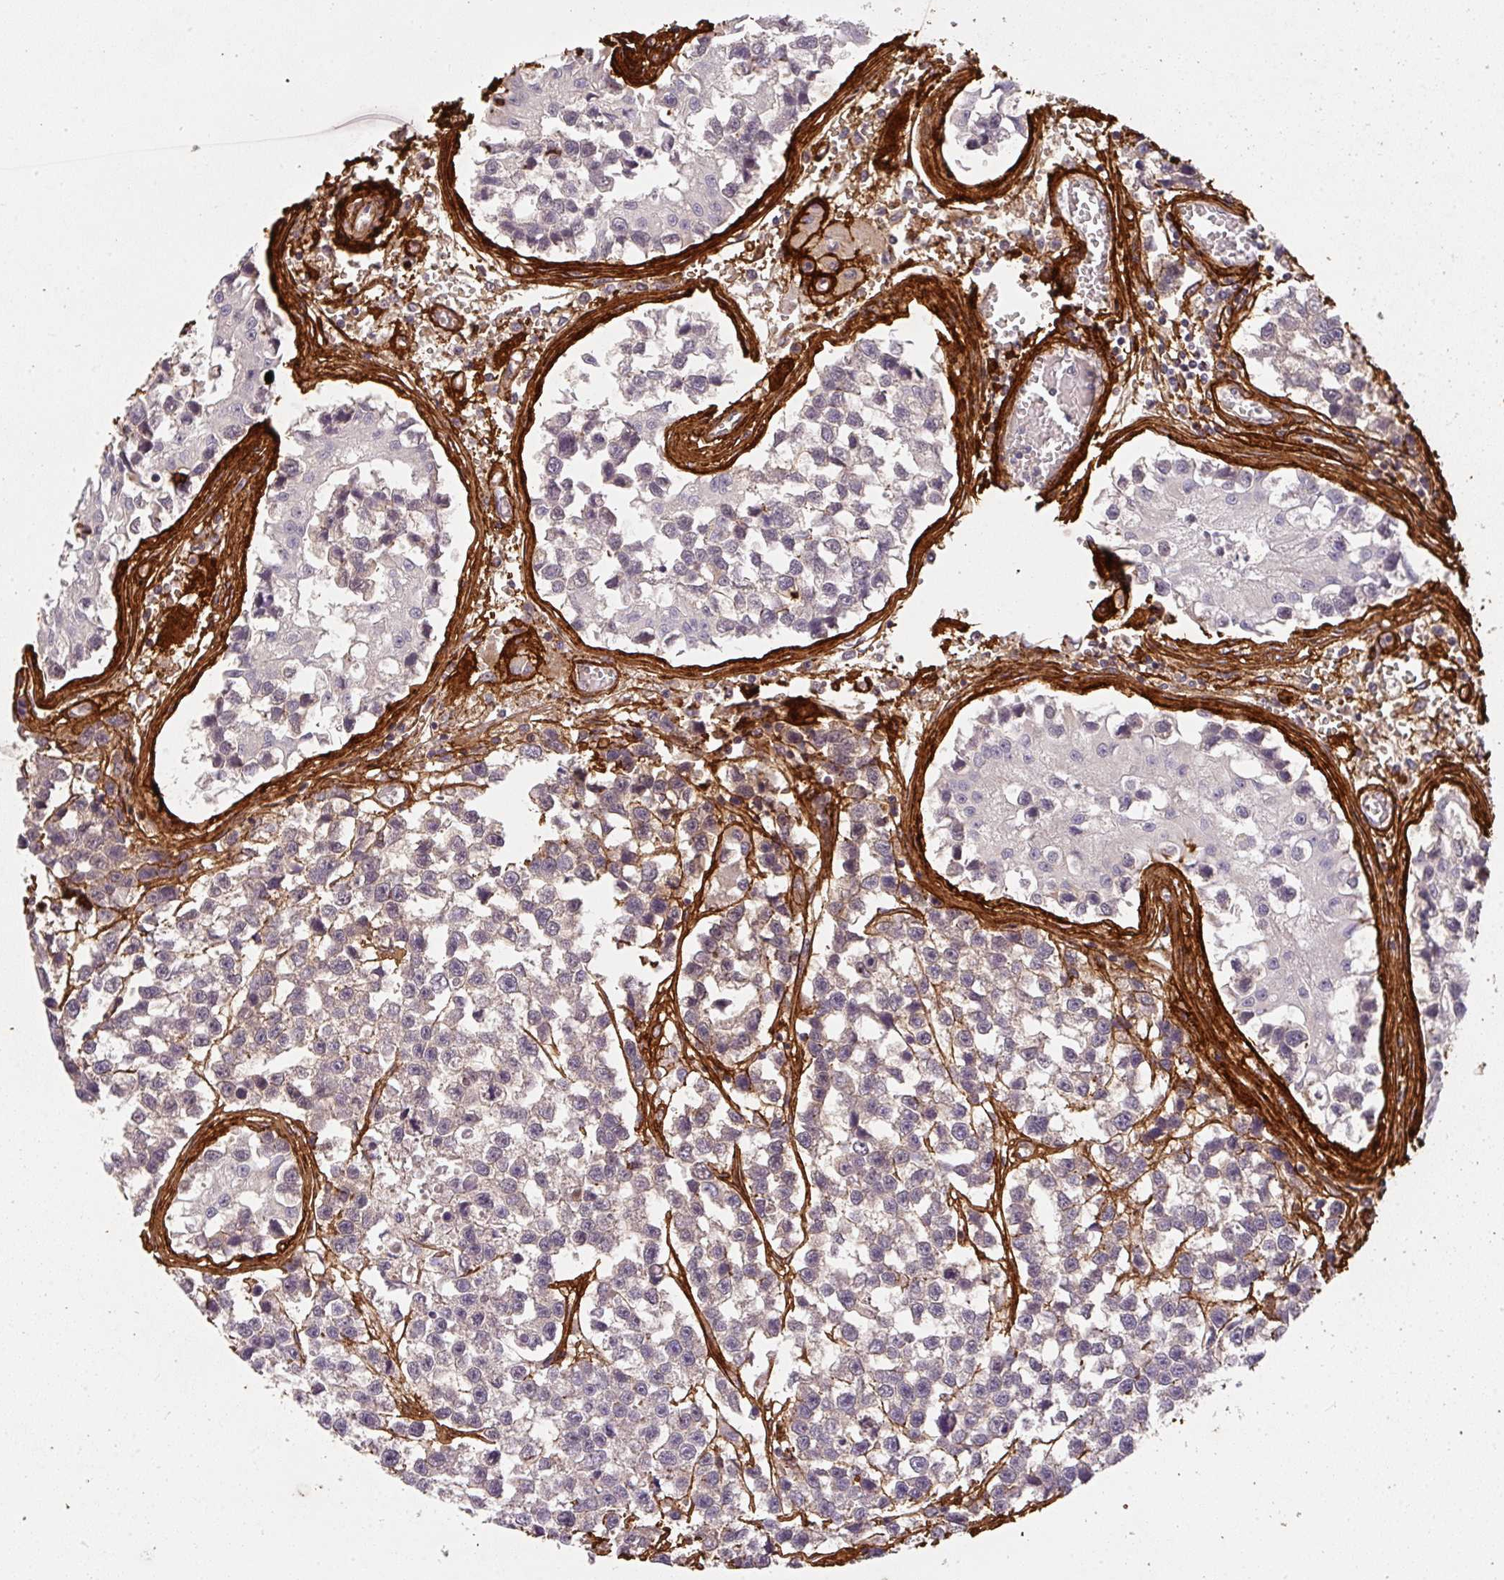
{"staining": {"intensity": "weak", "quantity": "25%-75%", "location": "cytoplasmic/membranous"}, "tissue": "testis cancer", "cell_type": "Tumor cells", "image_type": "cancer", "snomed": [{"axis": "morphology", "description": "Seminoma, NOS"}, {"axis": "topography", "description": "Testis"}], "caption": "The photomicrograph demonstrates a brown stain indicating the presence of a protein in the cytoplasmic/membranous of tumor cells in seminoma (testis).", "gene": "COL3A1", "patient": {"sex": "male", "age": 26}}